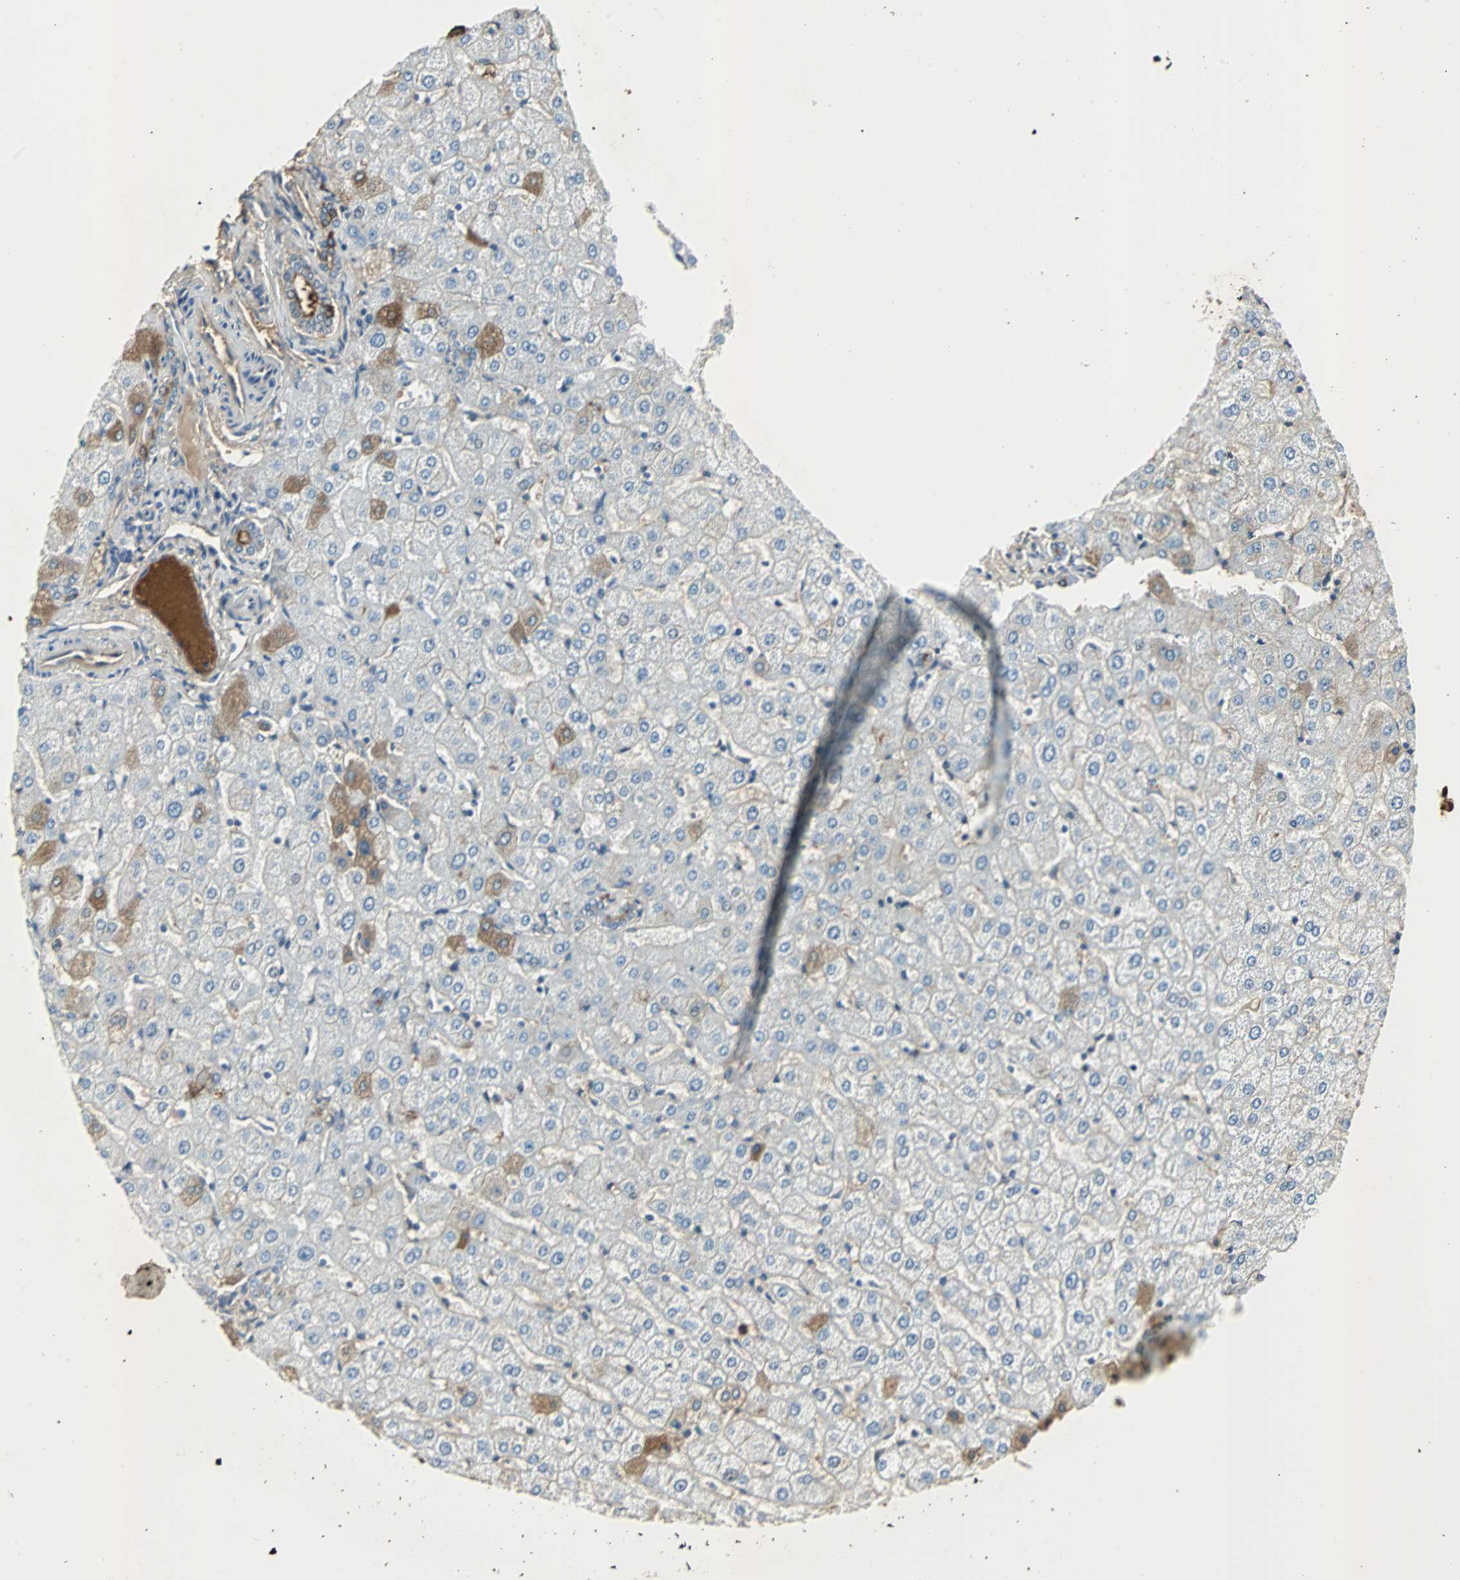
{"staining": {"intensity": "negative", "quantity": "none", "location": "none"}, "tissue": "liver", "cell_type": "Cholangiocytes", "image_type": "normal", "snomed": [{"axis": "morphology", "description": "Normal tissue, NOS"}, {"axis": "morphology", "description": "Fibrosis, NOS"}, {"axis": "topography", "description": "Liver"}], "caption": "This is an IHC histopathology image of normal liver. There is no positivity in cholangiocytes.", "gene": "IGHA1", "patient": {"sex": "female", "age": 29}}